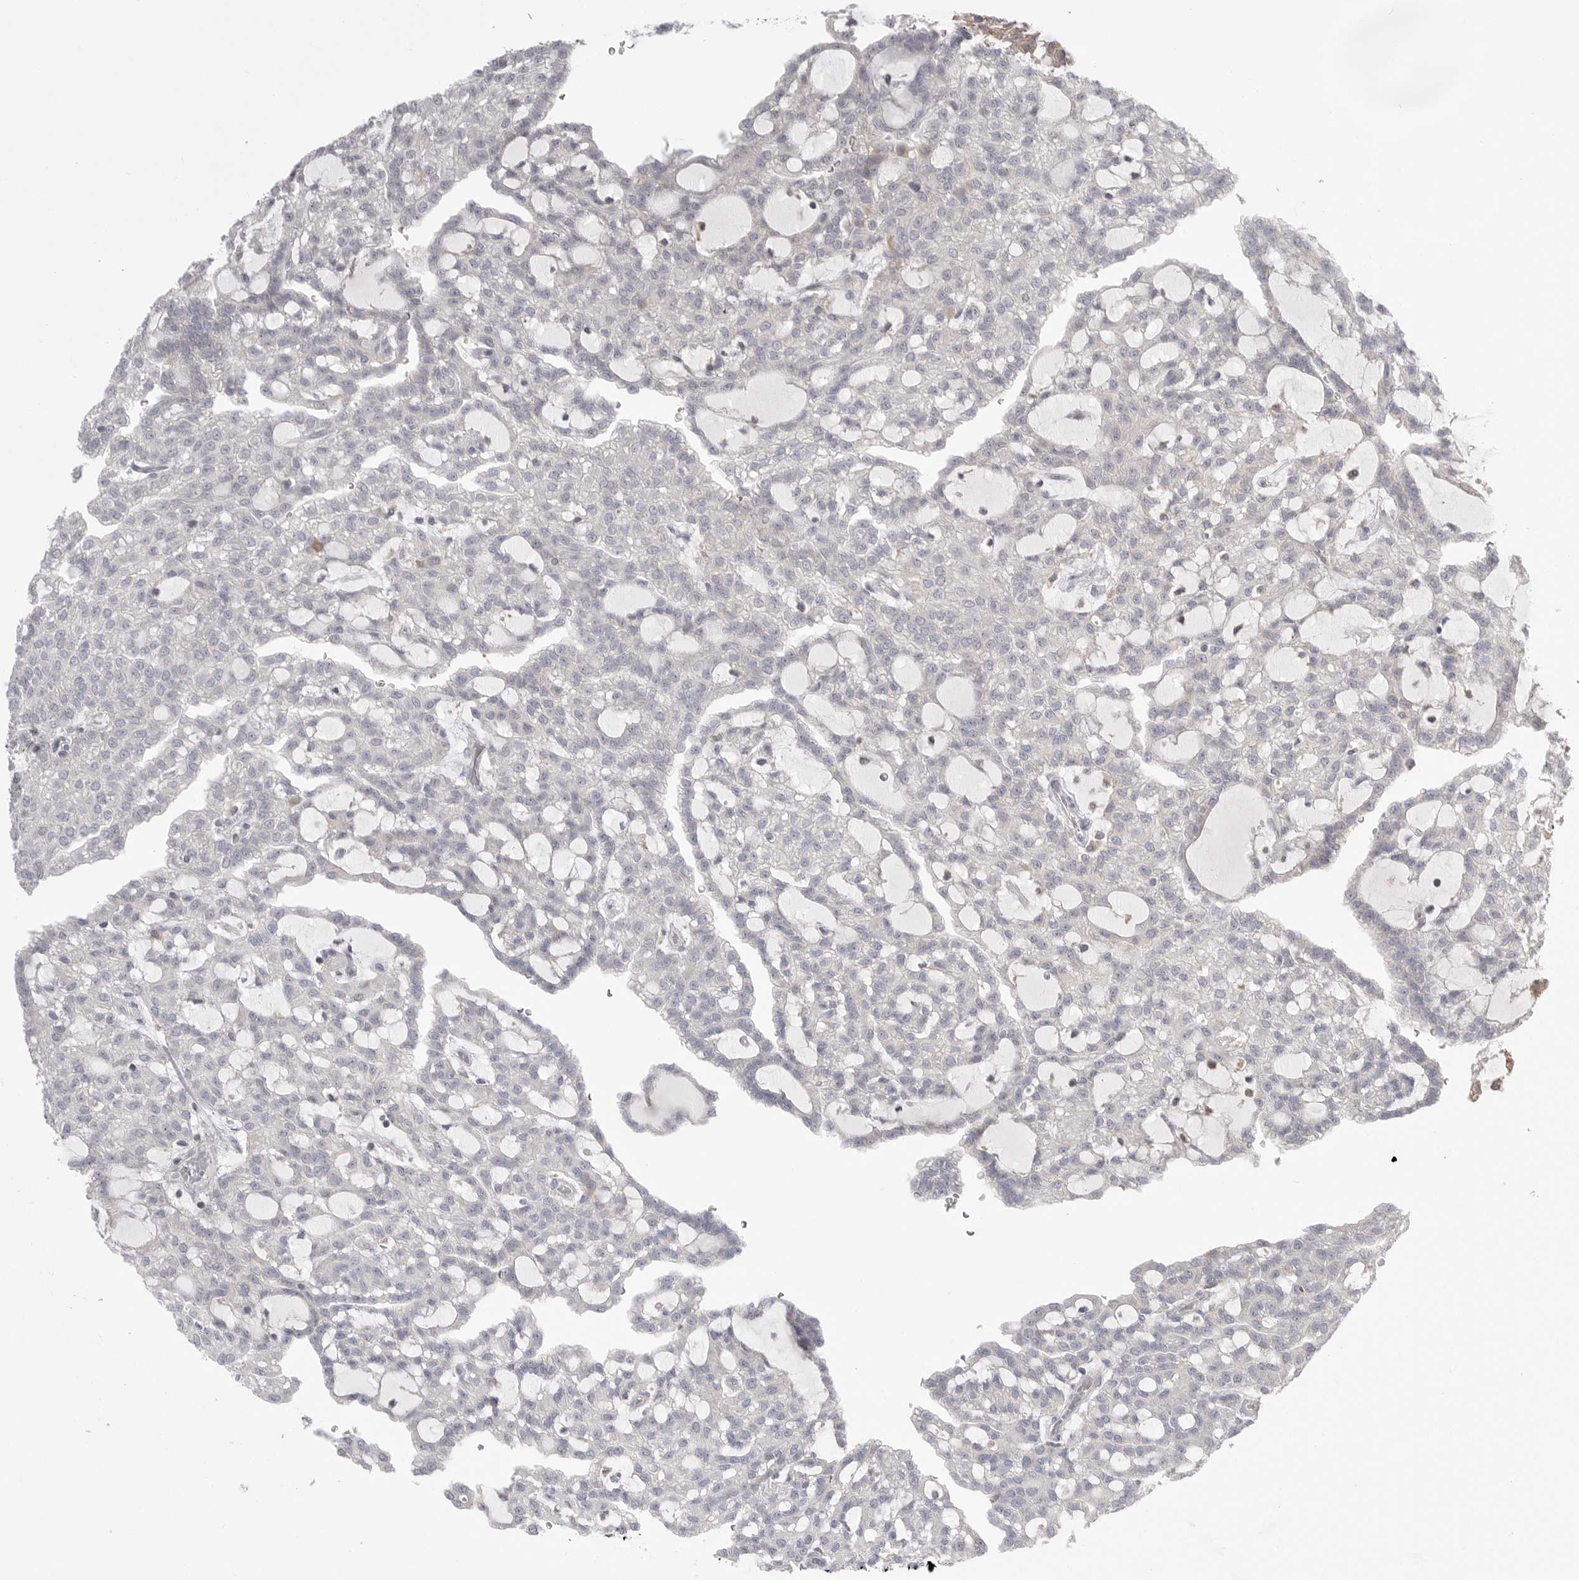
{"staining": {"intensity": "negative", "quantity": "none", "location": "none"}, "tissue": "renal cancer", "cell_type": "Tumor cells", "image_type": "cancer", "snomed": [{"axis": "morphology", "description": "Adenocarcinoma, NOS"}, {"axis": "topography", "description": "Kidney"}], "caption": "Tumor cells show no significant staining in adenocarcinoma (renal).", "gene": "KYAT3", "patient": {"sex": "male", "age": 63}}